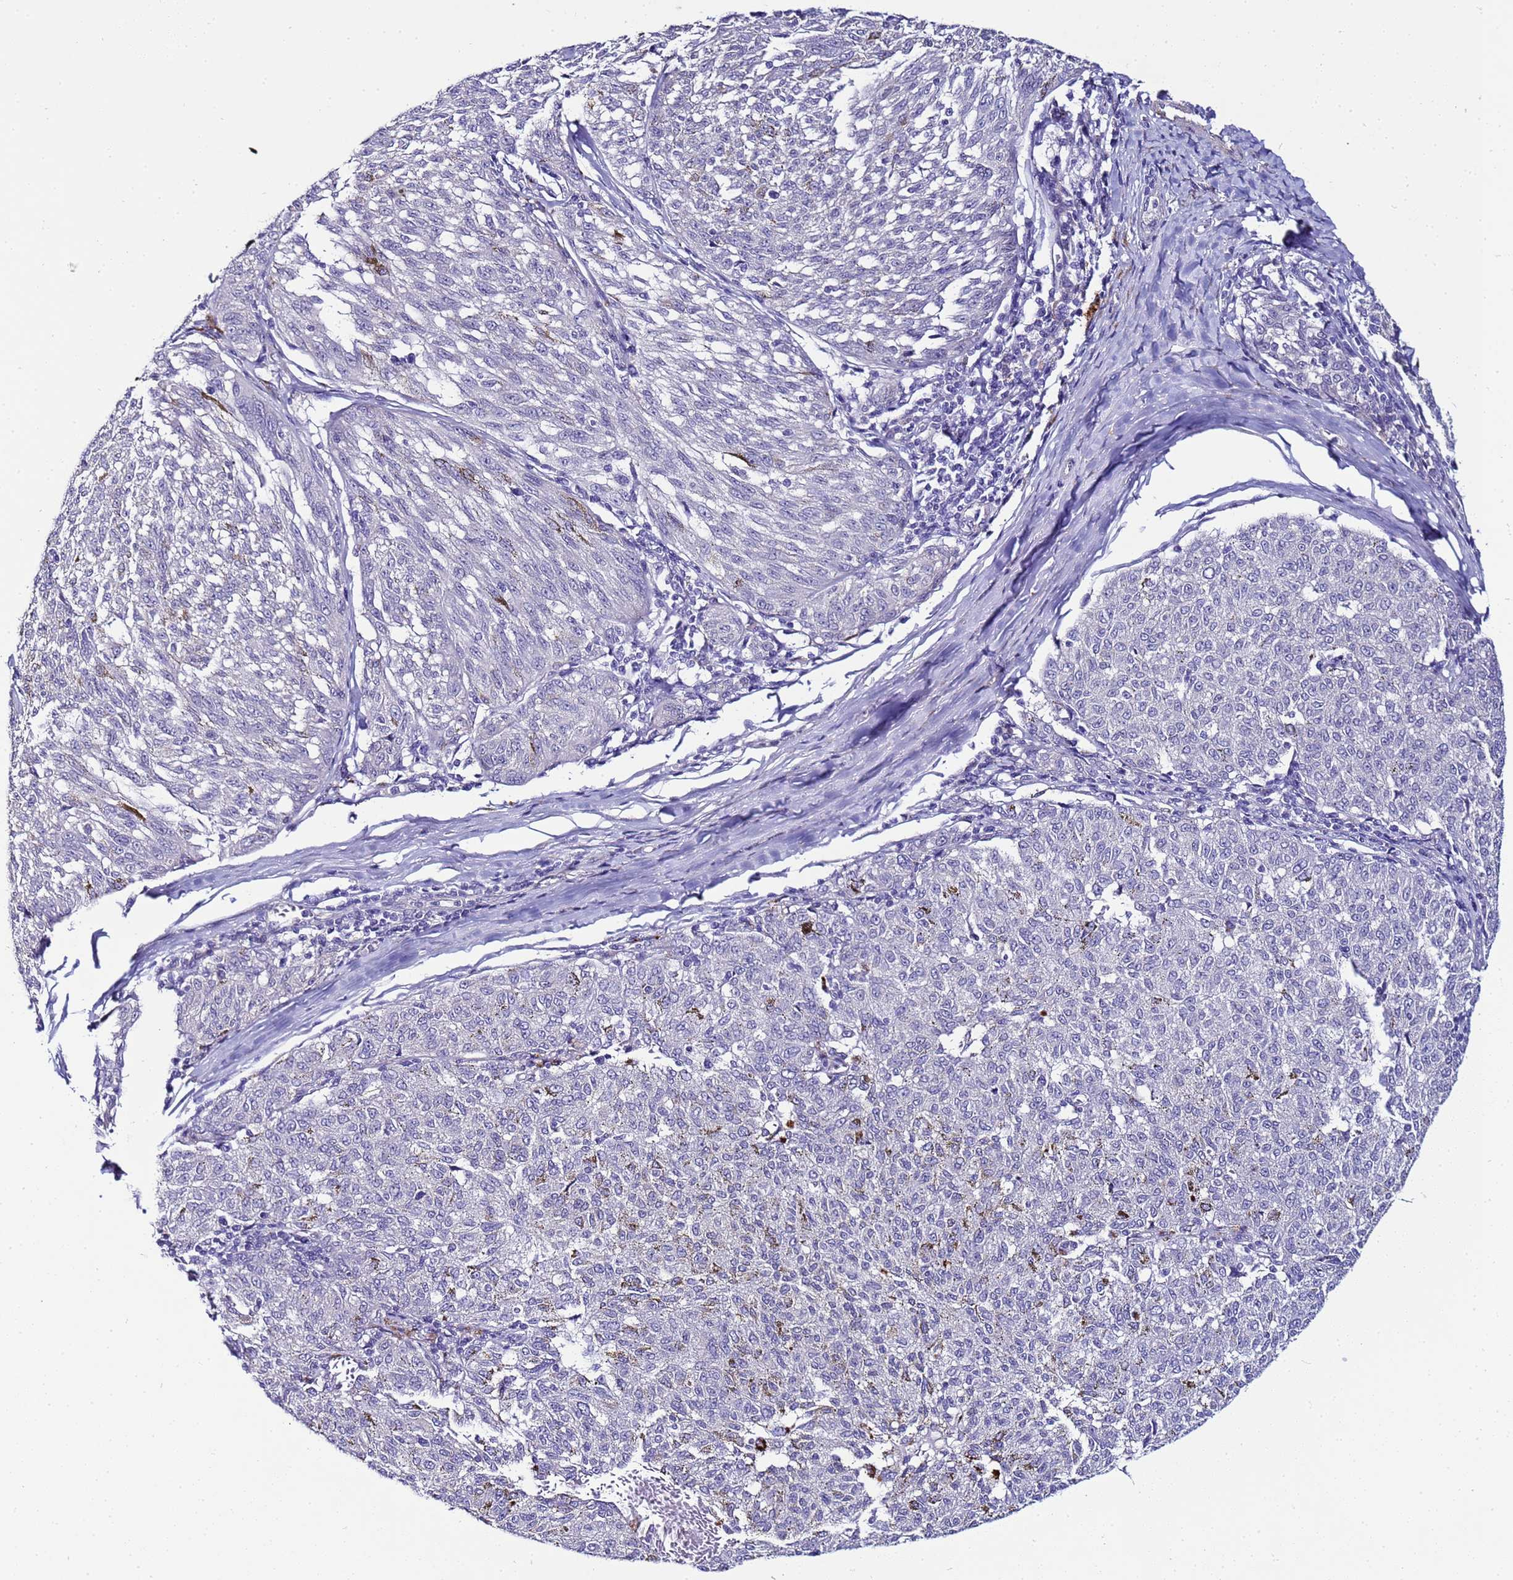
{"staining": {"intensity": "negative", "quantity": "none", "location": "none"}, "tissue": "melanoma", "cell_type": "Tumor cells", "image_type": "cancer", "snomed": [{"axis": "morphology", "description": "Malignant melanoma, NOS"}, {"axis": "topography", "description": "Skin"}], "caption": "Immunohistochemistry image of neoplastic tissue: human malignant melanoma stained with DAB (3,3'-diaminobenzidine) exhibits no significant protein positivity in tumor cells.", "gene": "FAM166B", "patient": {"sex": "female", "age": 72}}